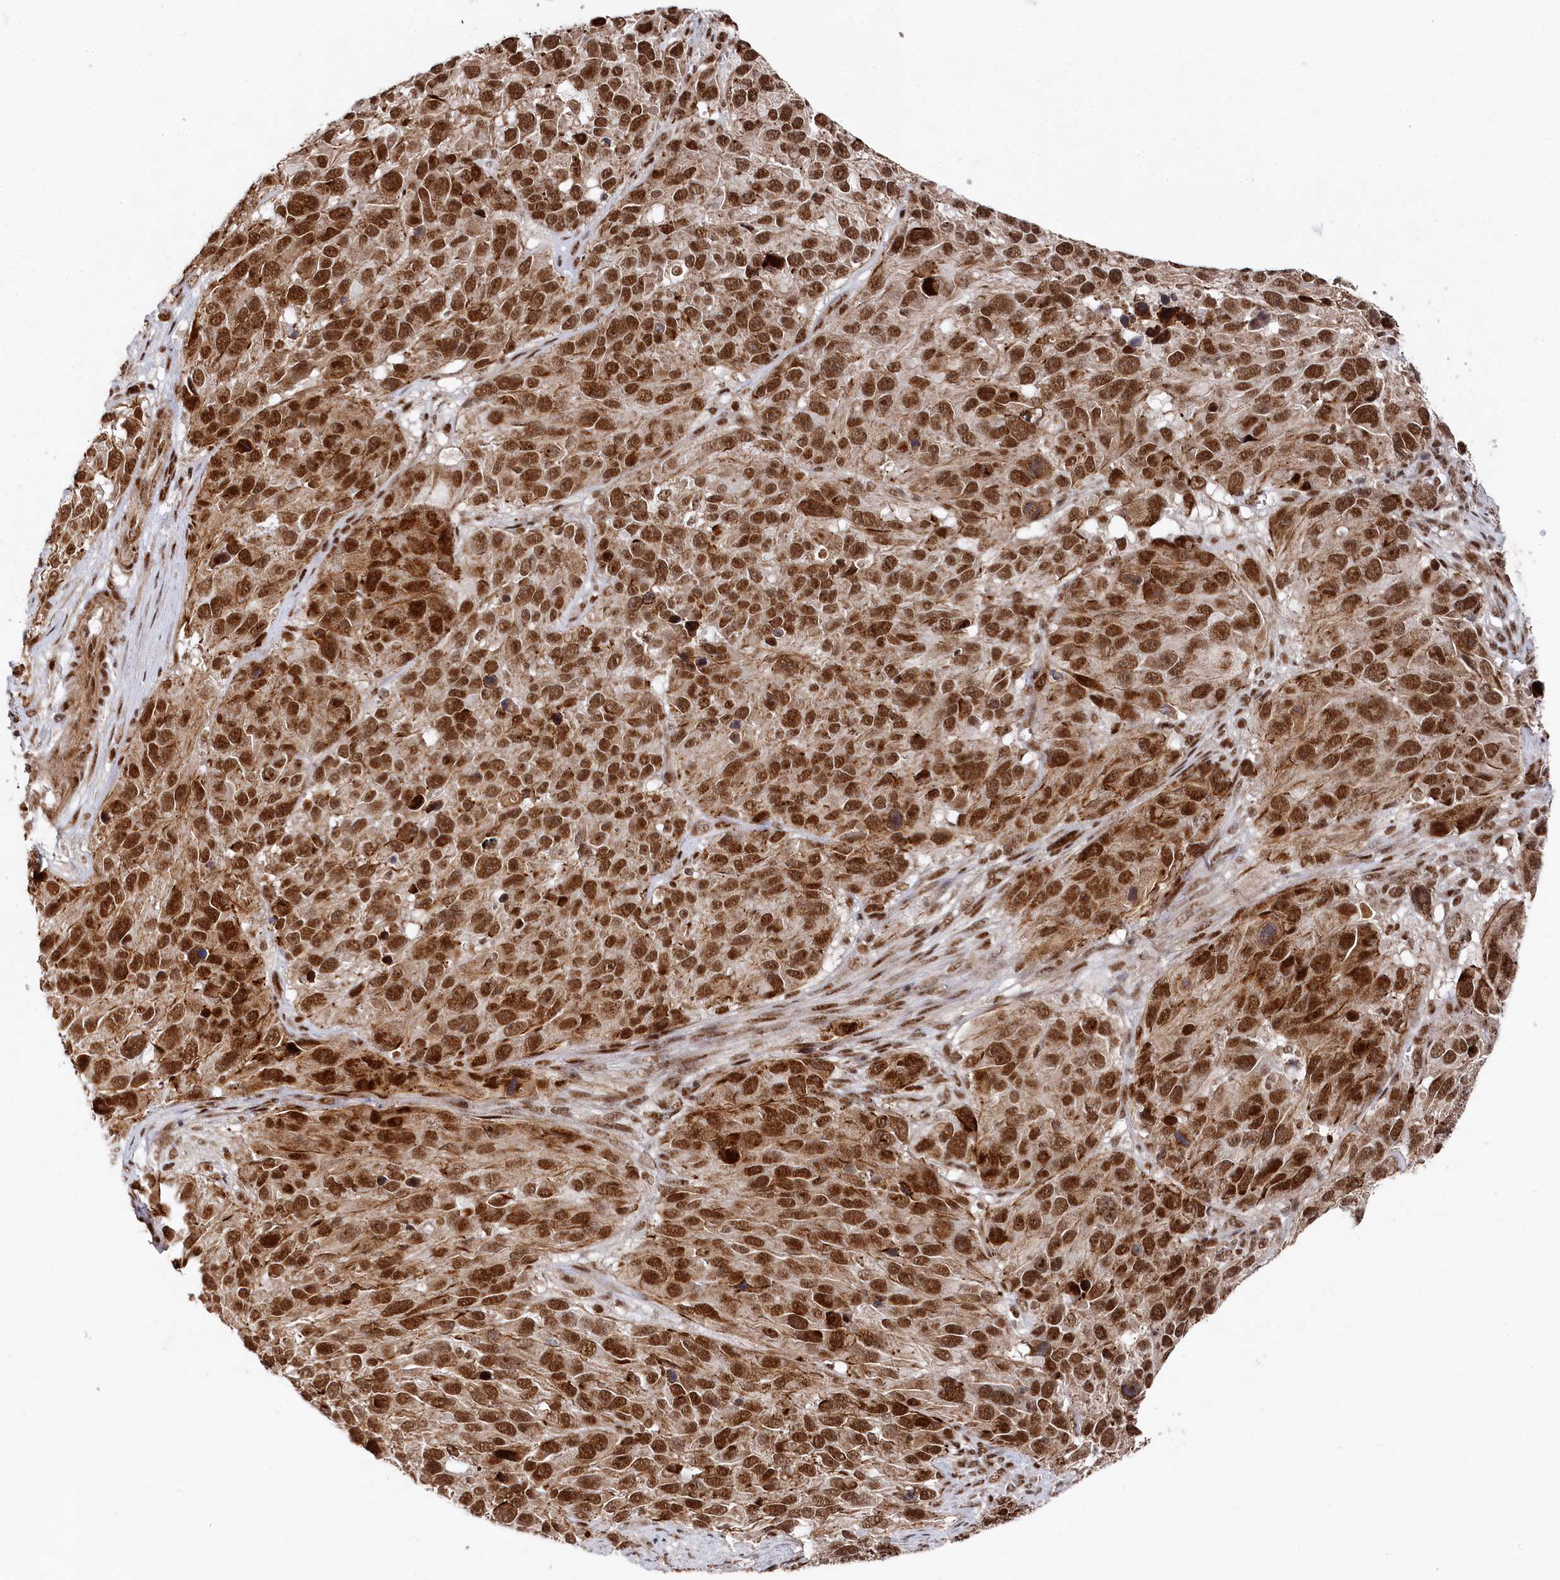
{"staining": {"intensity": "strong", "quantity": ">75%", "location": "cytoplasmic/membranous,nuclear"}, "tissue": "melanoma", "cell_type": "Tumor cells", "image_type": "cancer", "snomed": [{"axis": "morphology", "description": "Malignant melanoma, NOS"}, {"axis": "topography", "description": "Skin"}], "caption": "The immunohistochemical stain highlights strong cytoplasmic/membranous and nuclear staining in tumor cells of malignant melanoma tissue.", "gene": "BUB3", "patient": {"sex": "male", "age": 84}}